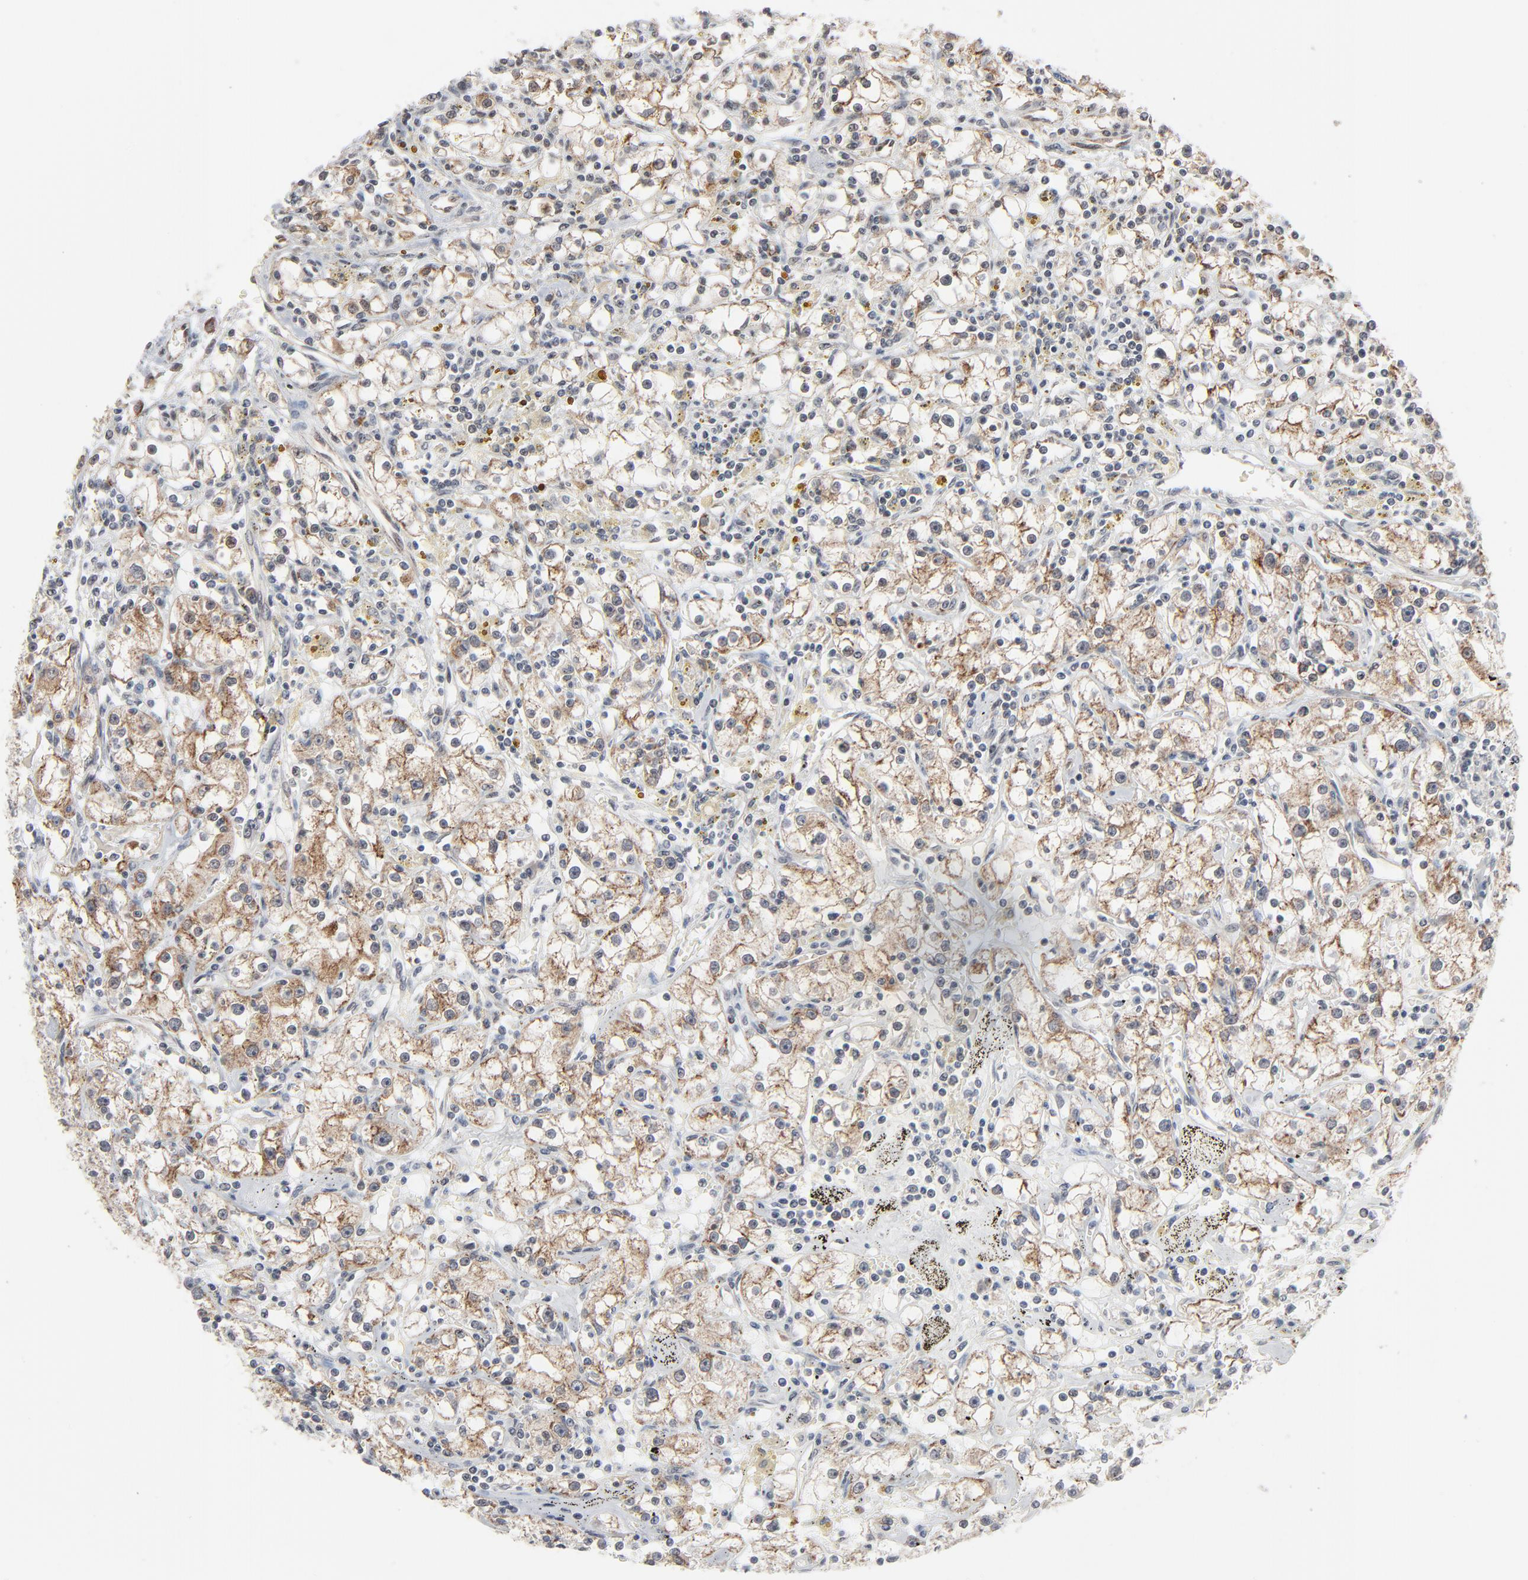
{"staining": {"intensity": "weak", "quantity": ">75%", "location": "cytoplasmic/membranous"}, "tissue": "renal cancer", "cell_type": "Tumor cells", "image_type": "cancer", "snomed": [{"axis": "morphology", "description": "Adenocarcinoma, NOS"}, {"axis": "topography", "description": "Kidney"}], "caption": "An image of renal cancer stained for a protein reveals weak cytoplasmic/membranous brown staining in tumor cells. The protein of interest is stained brown, and the nuclei are stained in blue (DAB (3,3'-diaminobenzidine) IHC with brightfield microscopy, high magnification).", "gene": "ITPR3", "patient": {"sex": "male", "age": 56}}